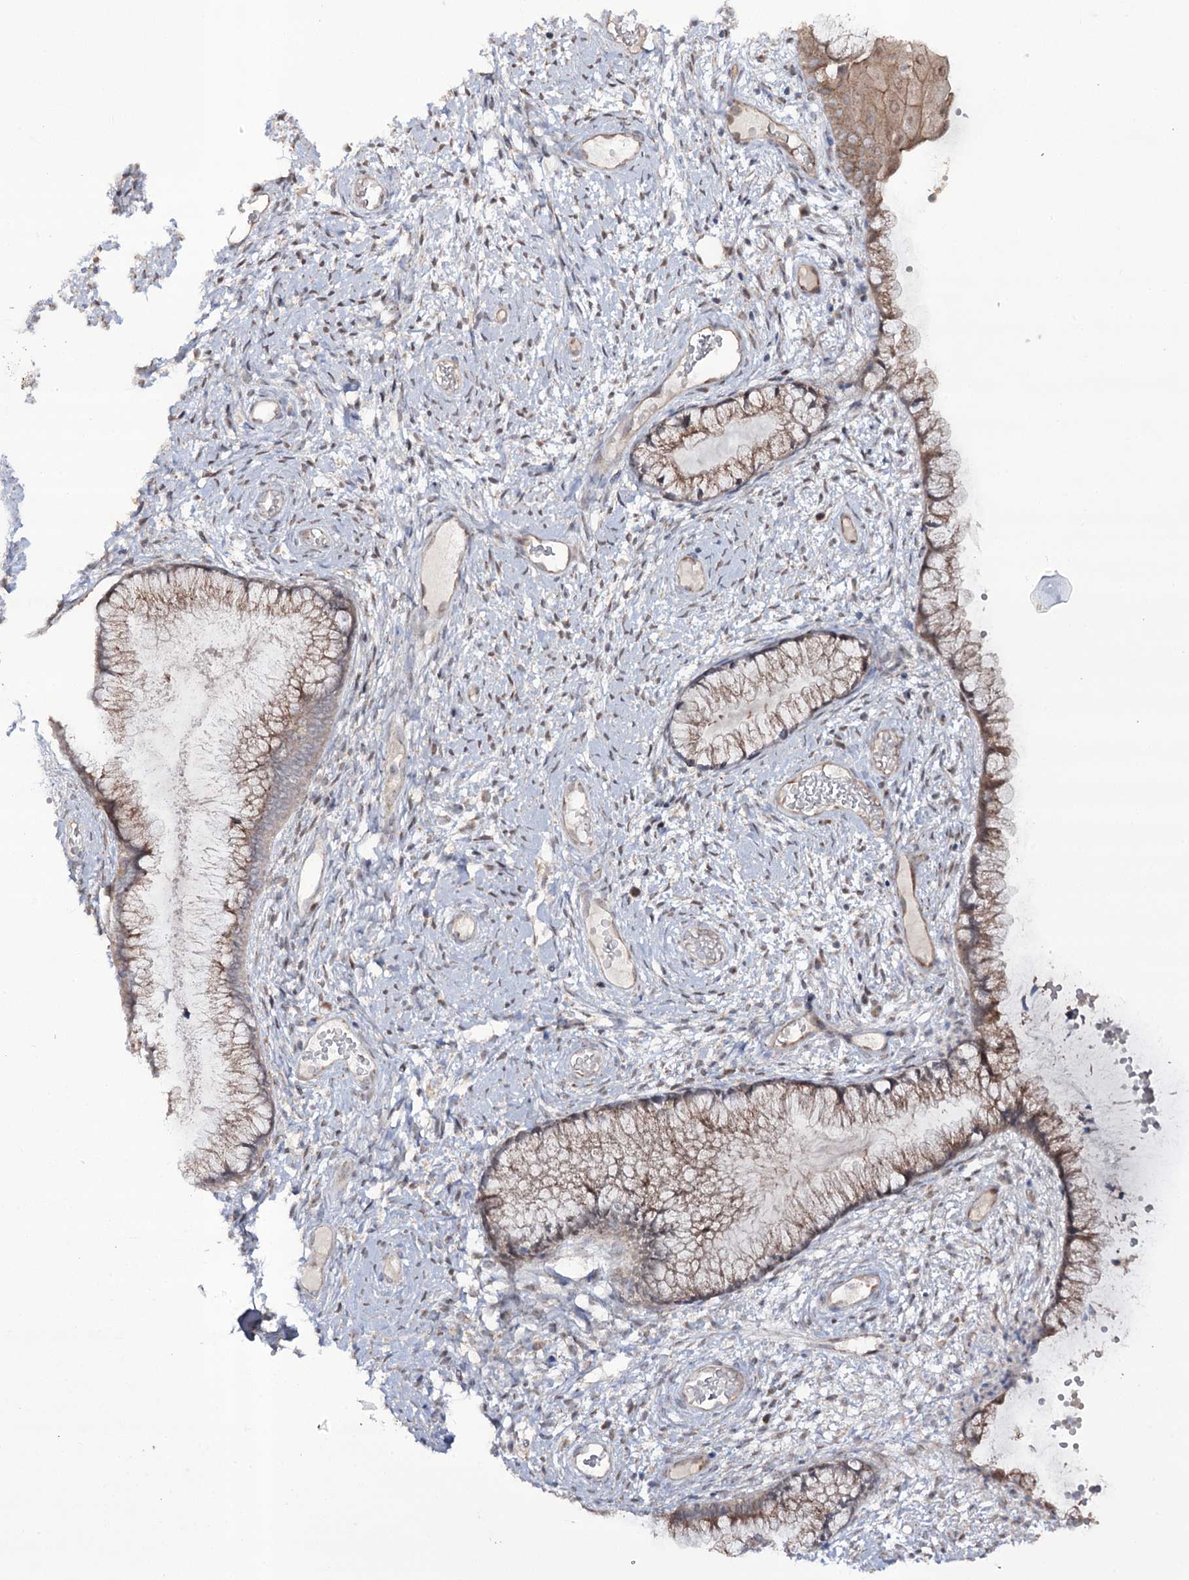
{"staining": {"intensity": "moderate", "quantity": "25%-75%", "location": "cytoplasmic/membranous"}, "tissue": "cervix", "cell_type": "Glandular cells", "image_type": "normal", "snomed": [{"axis": "morphology", "description": "Normal tissue, NOS"}, {"axis": "topography", "description": "Cervix"}], "caption": "Moderate cytoplasmic/membranous positivity is present in approximately 25%-75% of glandular cells in normal cervix. The protein of interest is stained brown, and the nuclei are stained in blue (DAB IHC with brightfield microscopy, high magnification).", "gene": "REXO2", "patient": {"sex": "female", "age": 42}}